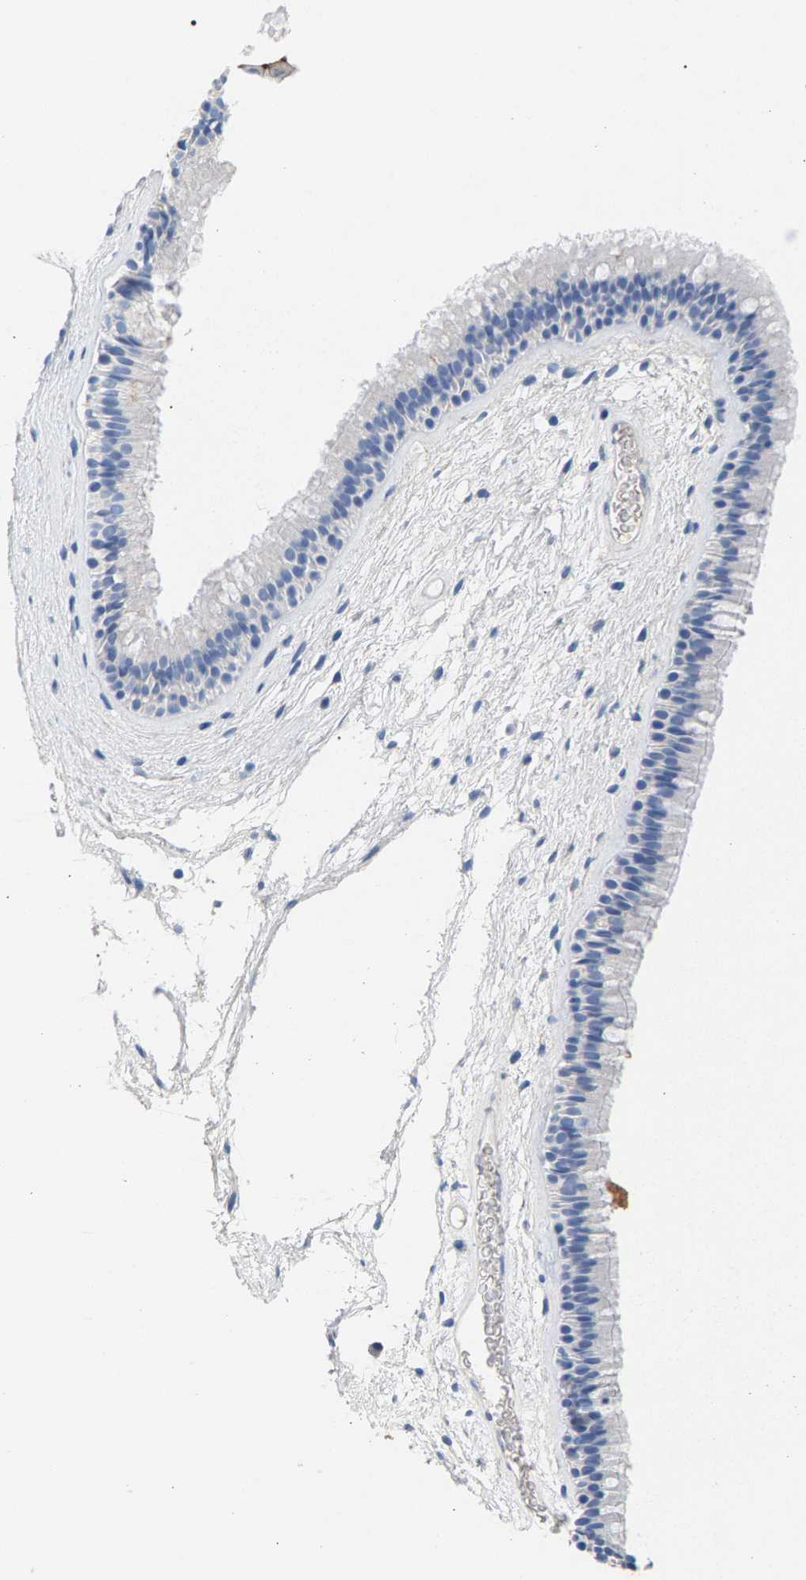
{"staining": {"intensity": "negative", "quantity": "none", "location": "none"}, "tissue": "nasopharynx", "cell_type": "Respiratory epithelial cells", "image_type": "normal", "snomed": [{"axis": "morphology", "description": "Normal tissue, NOS"}, {"axis": "morphology", "description": "Inflammation, NOS"}, {"axis": "topography", "description": "Nasopharynx"}], "caption": "An IHC histopathology image of benign nasopharynx is shown. There is no staining in respiratory epithelial cells of nasopharynx. Nuclei are stained in blue.", "gene": "APOH", "patient": {"sex": "male", "age": 48}}